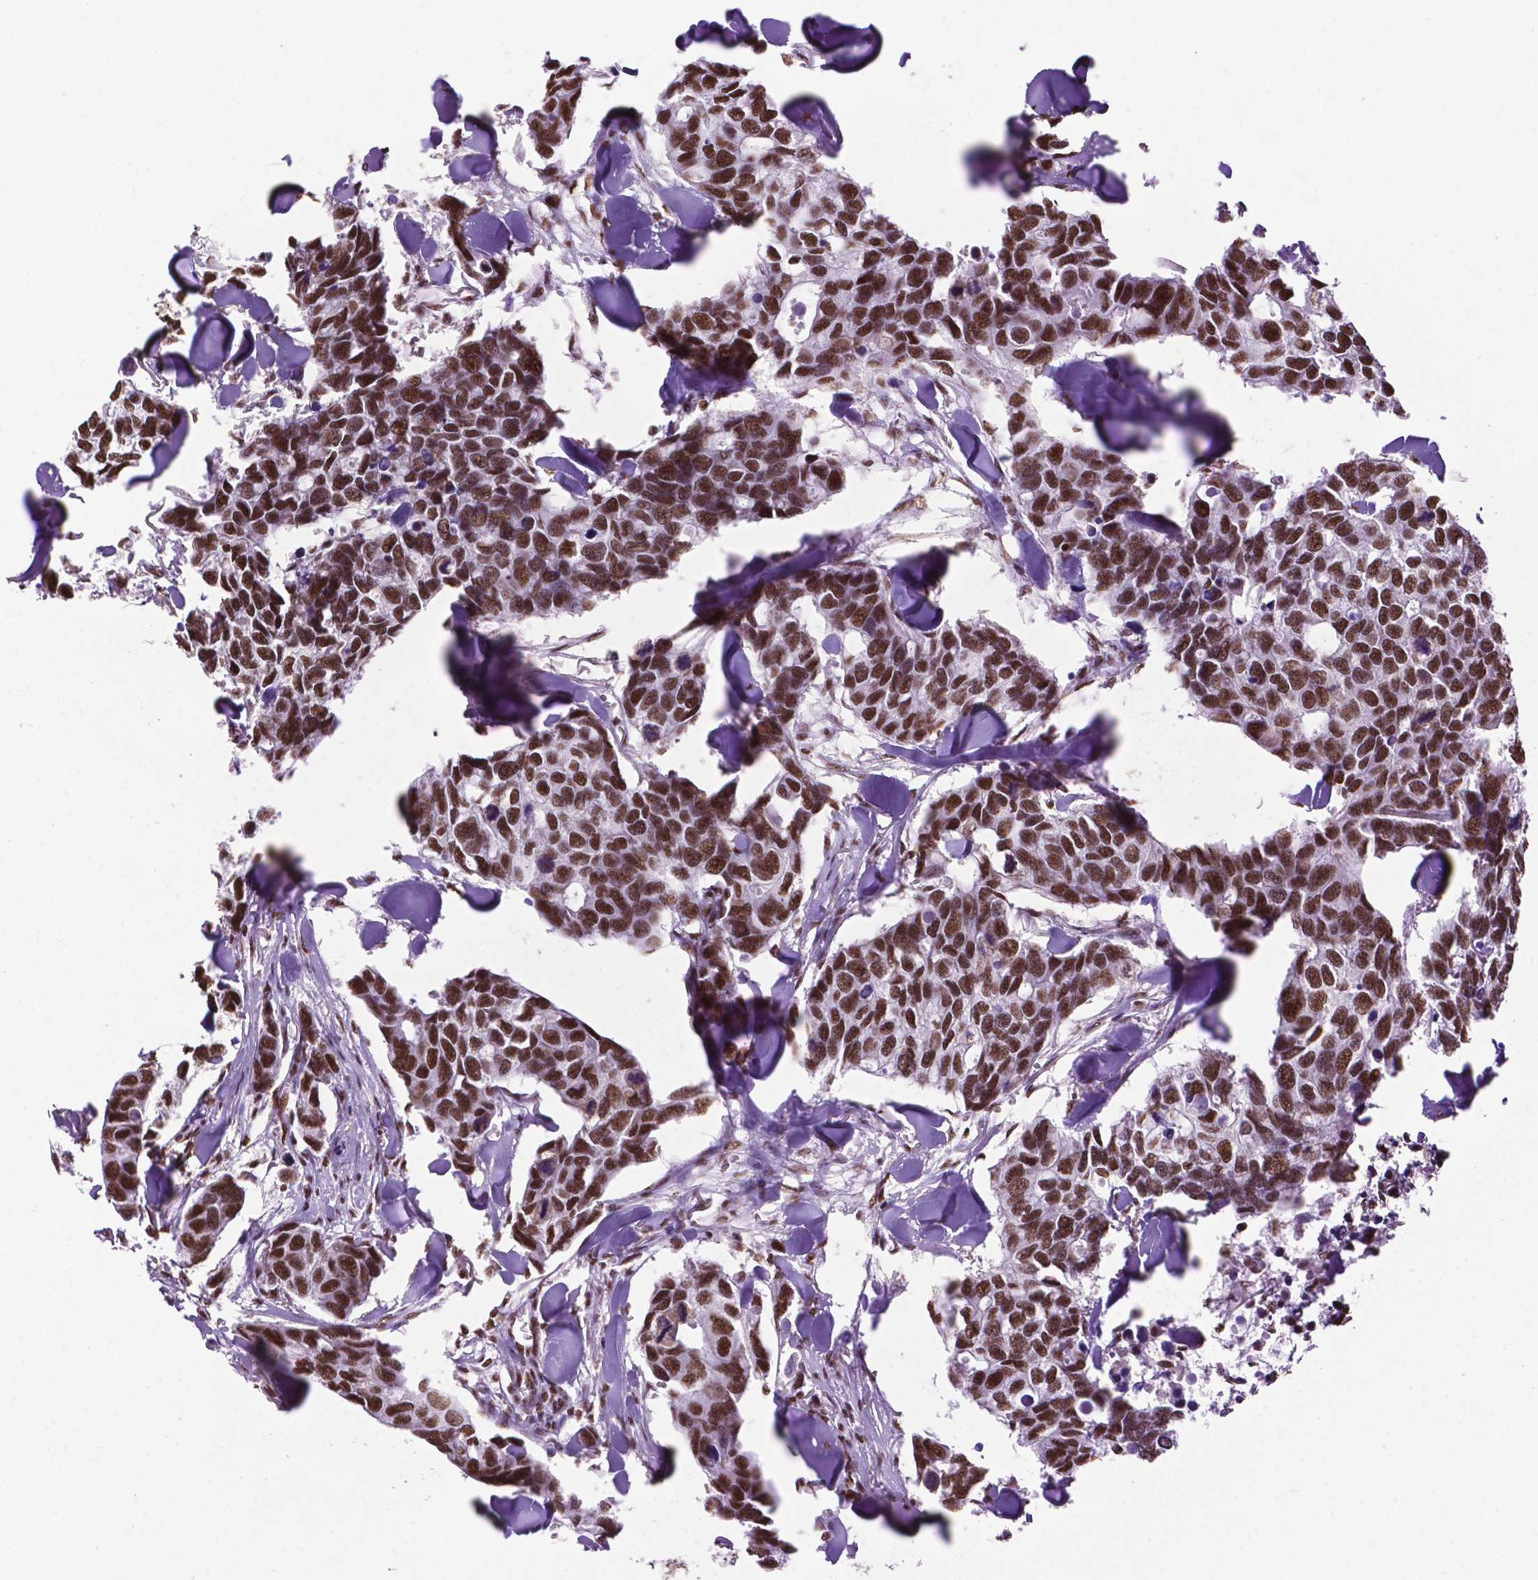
{"staining": {"intensity": "strong", "quantity": ">75%", "location": "nuclear"}, "tissue": "breast cancer", "cell_type": "Tumor cells", "image_type": "cancer", "snomed": [{"axis": "morphology", "description": "Duct carcinoma"}, {"axis": "topography", "description": "Breast"}], "caption": "Breast cancer was stained to show a protein in brown. There is high levels of strong nuclear expression in approximately >75% of tumor cells.", "gene": "CCAR2", "patient": {"sex": "female", "age": 83}}